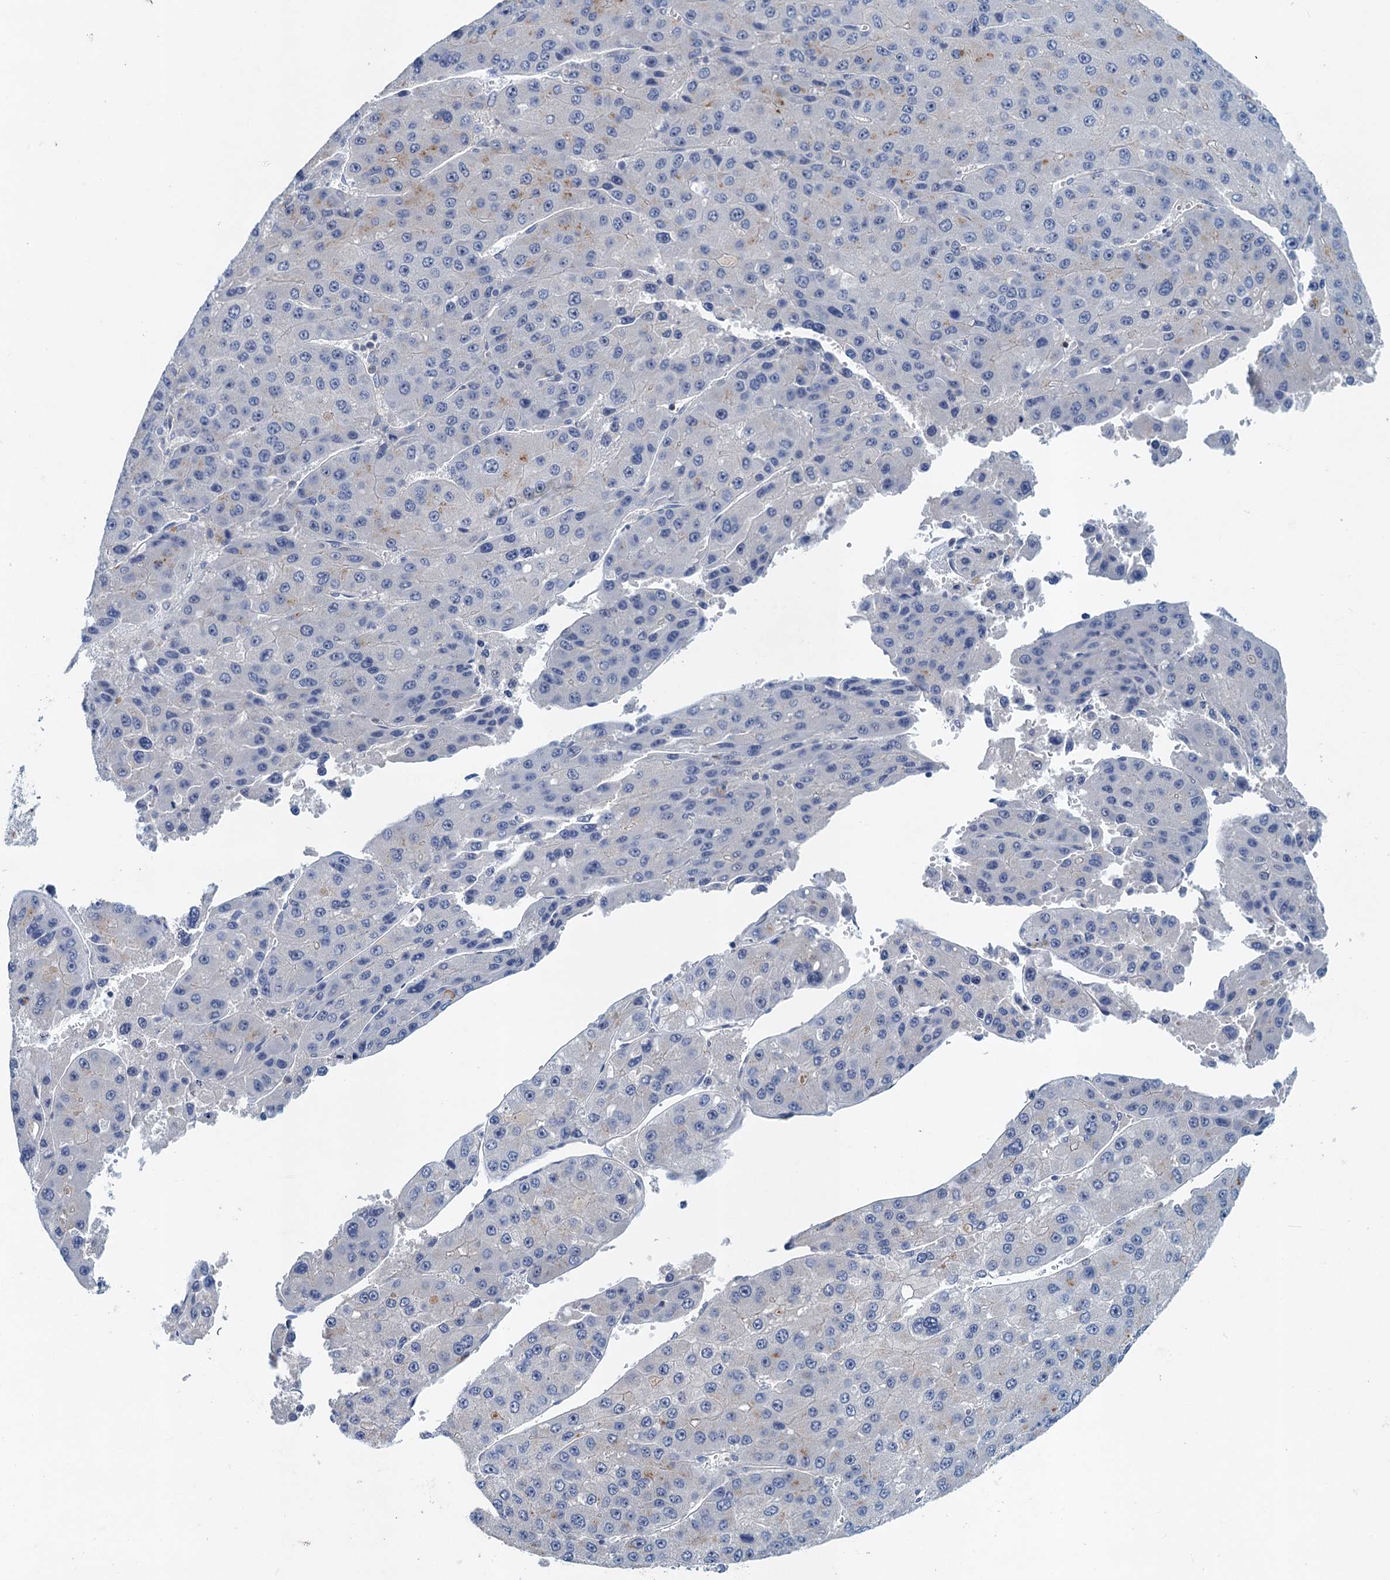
{"staining": {"intensity": "negative", "quantity": "none", "location": "none"}, "tissue": "liver cancer", "cell_type": "Tumor cells", "image_type": "cancer", "snomed": [{"axis": "morphology", "description": "Carcinoma, Hepatocellular, NOS"}, {"axis": "topography", "description": "Liver"}], "caption": "Image shows no significant protein positivity in tumor cells of hepatocellular carcinoma (liver).", "gene": "NBEA", "patient": {"sex": "female", "age": 73}}